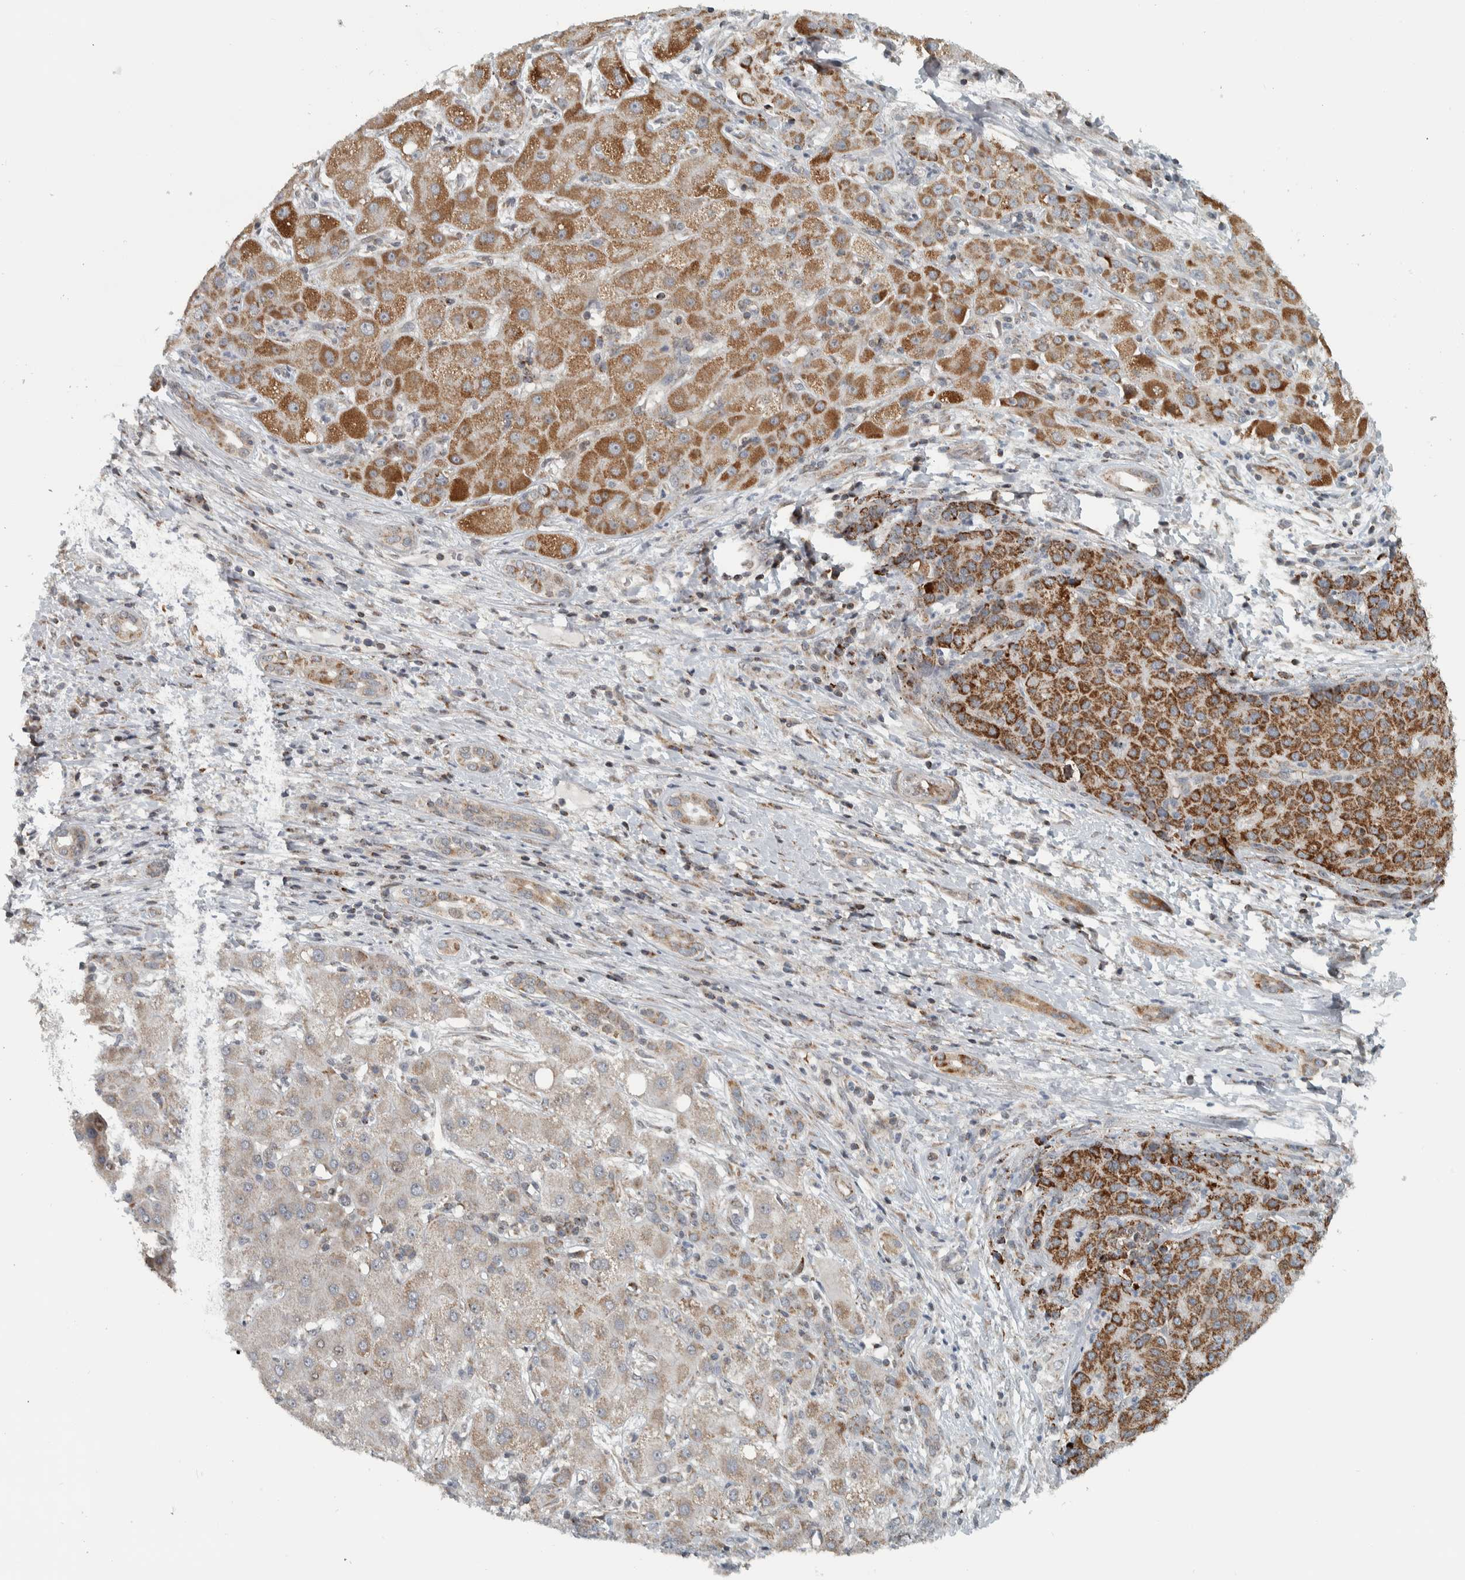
{"staining": {"intensity": "moderate", "quantity": ">75%", "location": "cytoplasmic/membranous"}, "tissue": "liver cancer", "cell_type": "Tumor cells", "image_type": "cancer", "snomed": [{"axis": "morphology", "description": "Carcinoma, Hepatocellular, NOS"}, {"axis": "topography", "description": "Liver"}], "caption": "A micrograph showing moderate cytoplasmic/membranous staining in approximately >75% of tumor cells in liver cancer, as visualized by brown immunohistochemical staining.", "gene": "PPM1K", "patient": {"sex": "male", "age": 65}}